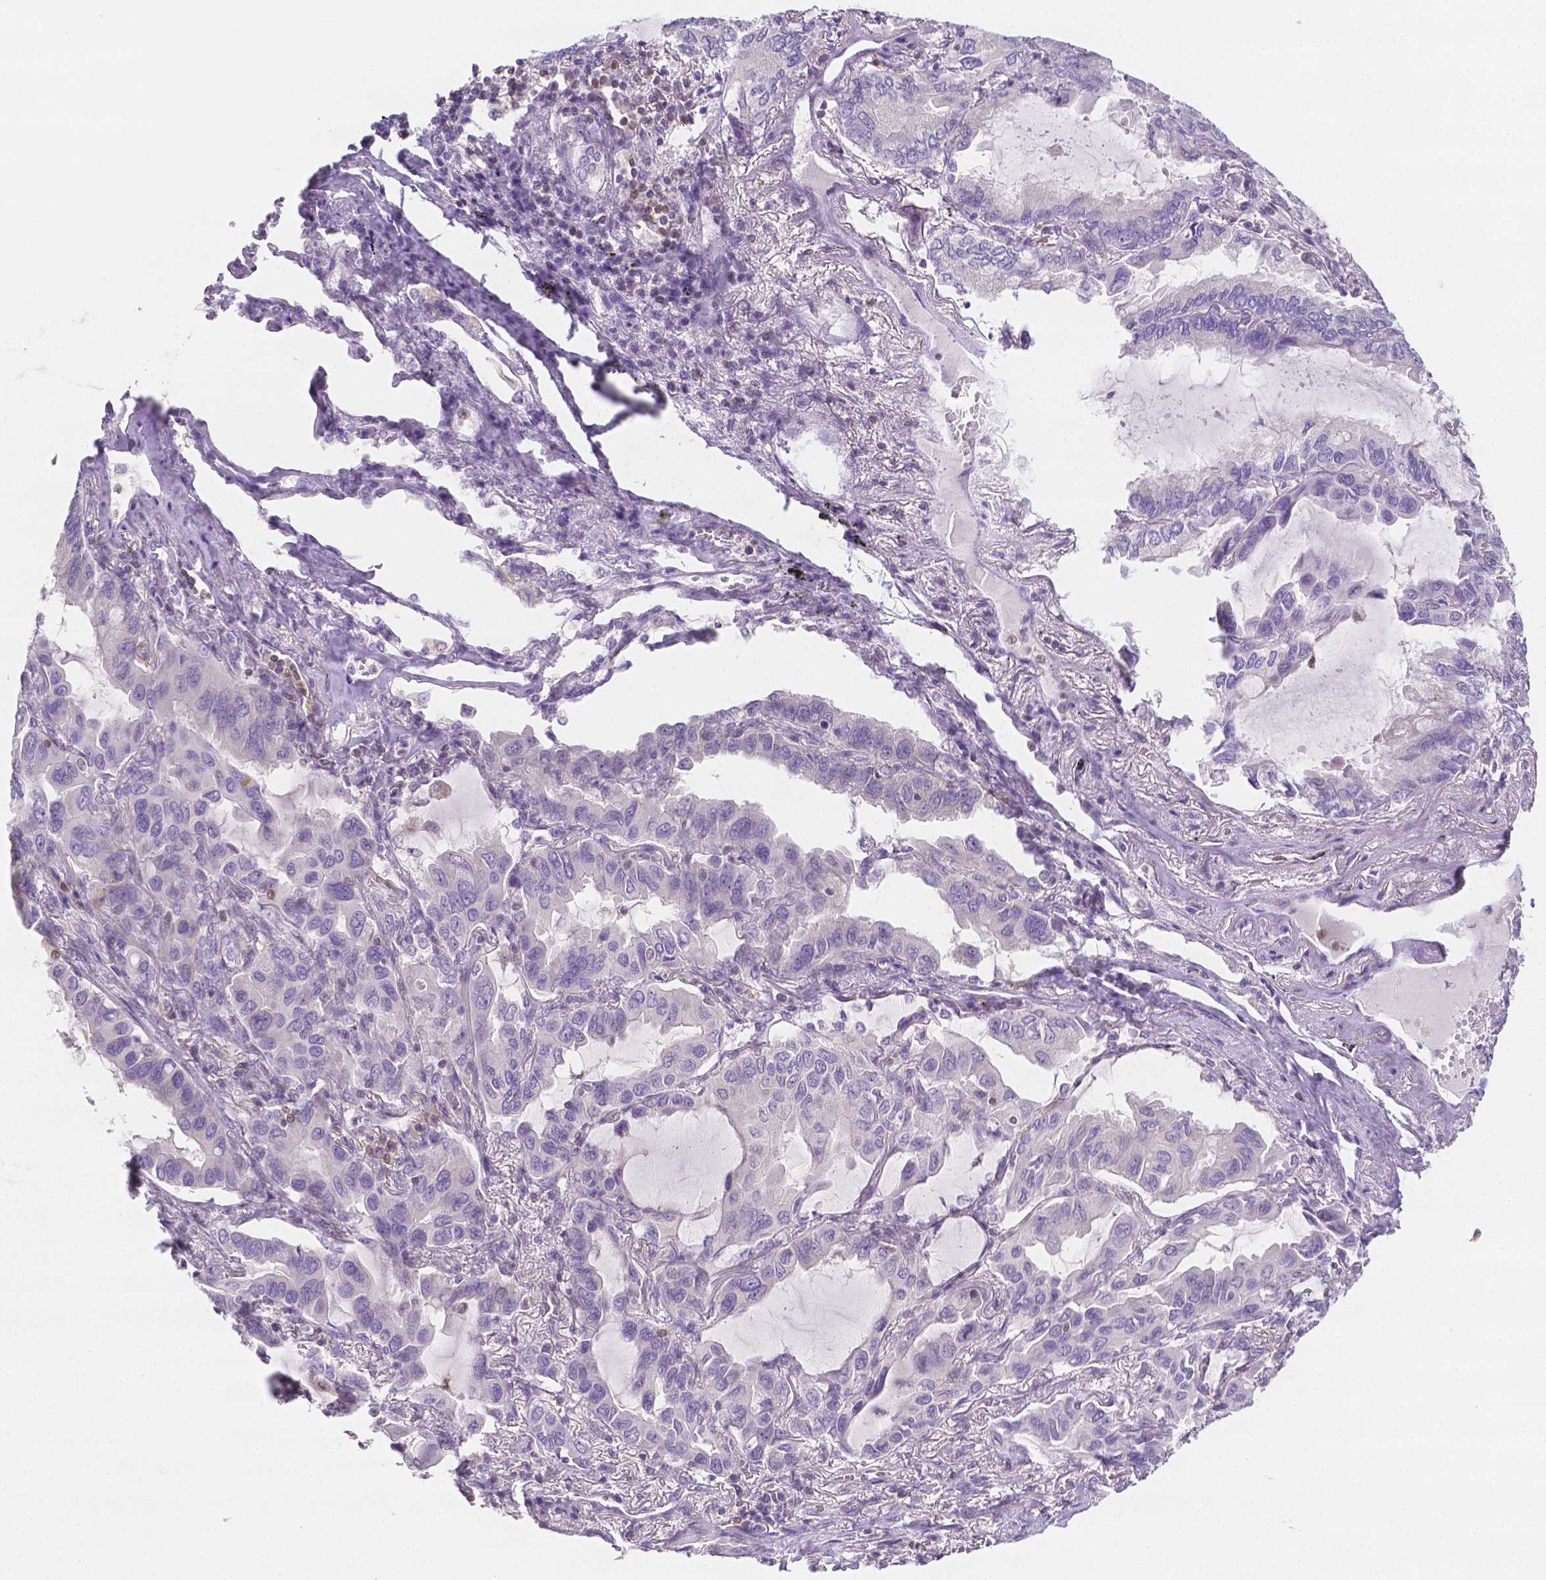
{"staining": {"intensity": "negative", "quantity": "none", "location": "none"}, "tissue": "lung cancer", "cell_type": "Tumor cells", "image_type": "cancer", "snomed": [{"axis": "morphology", "description": "Adenocarcinoma, NOS"}, {"axis": "topography", "description": "Lung"}], "caption": "Tumor cells are negative for protein expression in human lung adenocarcinoma.", "gene": "SGTB", "patient": {"sex": "male", "age": 64}}